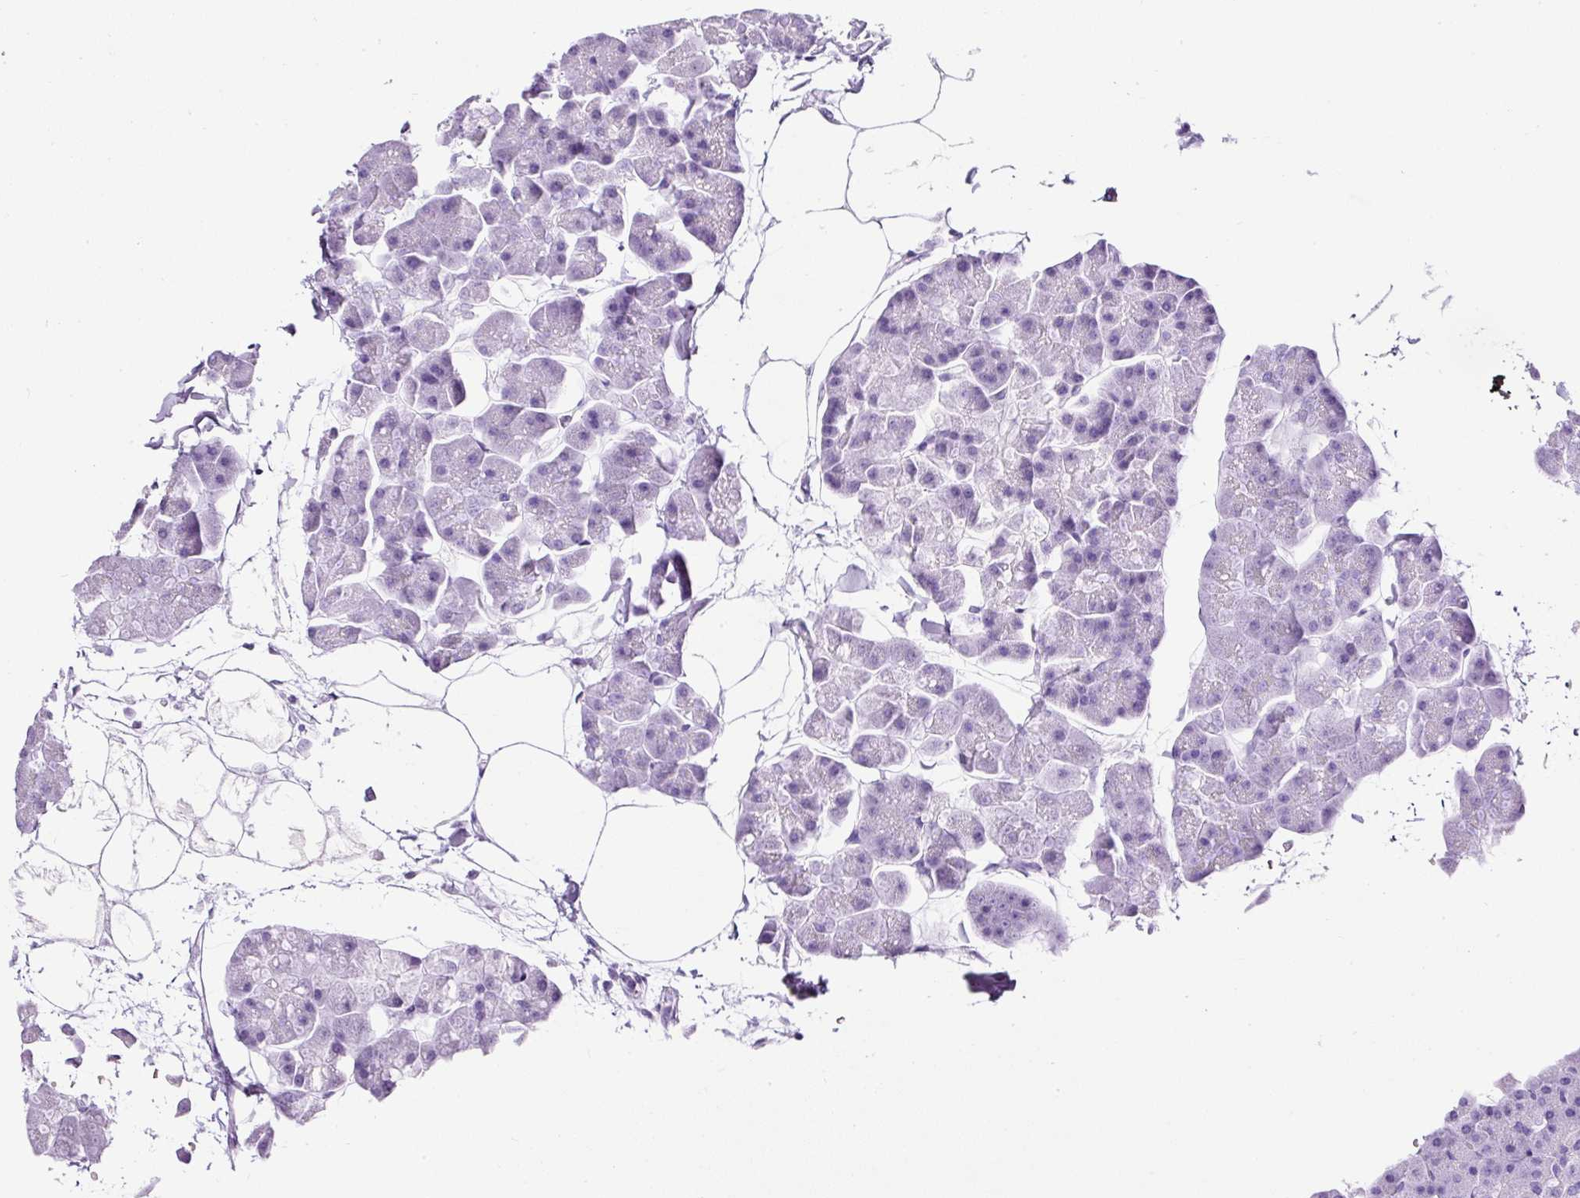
{"staining": {"intensity": "negative", "quantity": "none", "location": "none"}, "tissue": "pancreas", "cell_type": "Exocrine glandular cells", "image_type": "normal", "snomed": [{"axis": "morphology", "description": "Normal tissue, NOS"}, {"axis": "topography", "description": "Pancreas"}], "caption": "High power microscopy photomicrograph of an immunohistochemistry (IHC) photomicrograph of normal pancreas, revealing no significant staining in exocrine glandular cells. (DAB immunohistochemistry (IHC) with hematoxylin counter stain).", "gene": "NTS", "patient": {"sex": "male", "age": 35}}